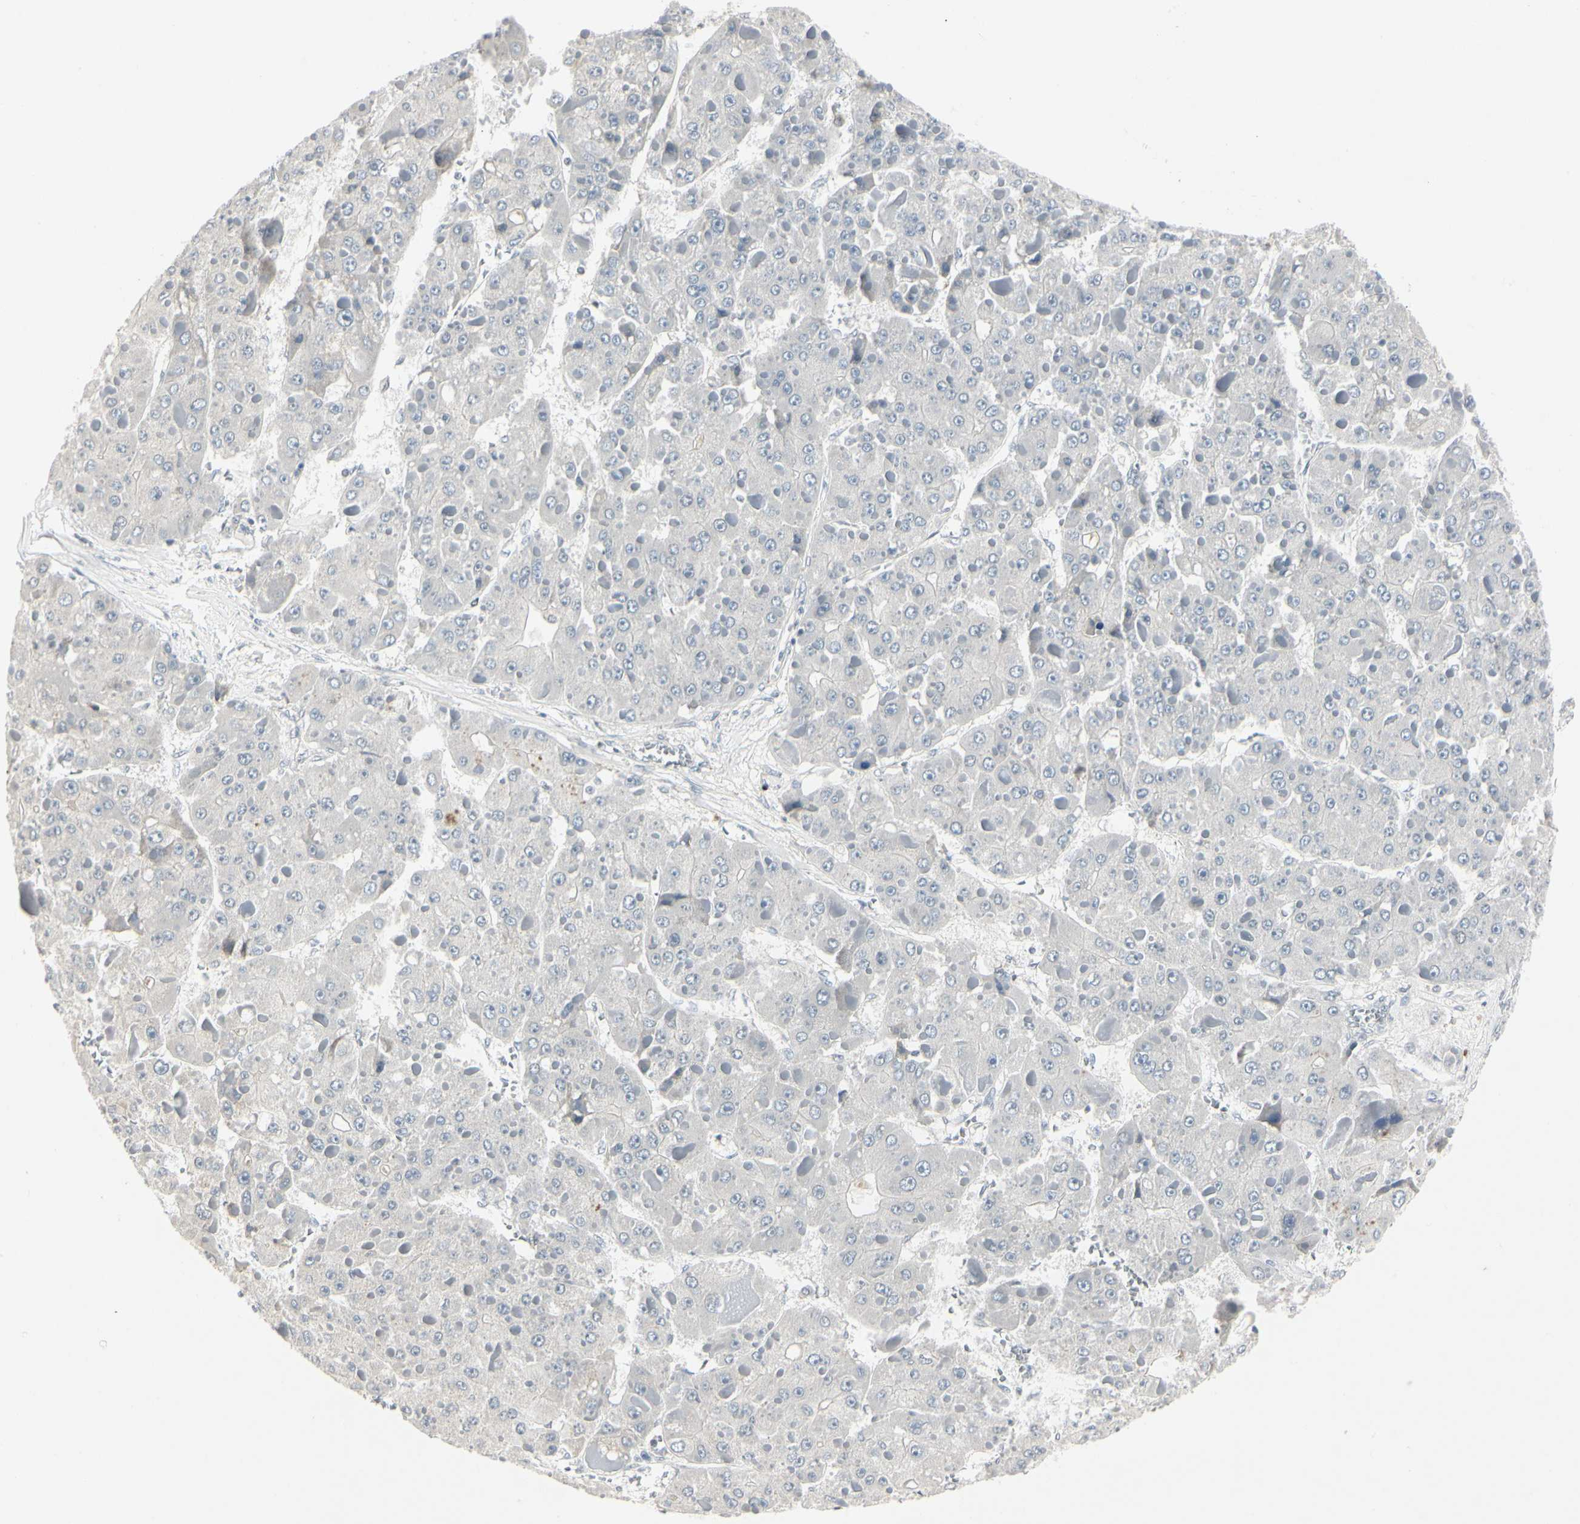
{"staining": {"intensity": "negative", "quantity": "none", "location": "none"}, "tissue": "liver cancer", "cell_type": "Tumor cells", "image_type": "cancer", "snomed": [{"axis": "morphology", "description": "Carcinoma, Hepatocellular, NOS"}, {"axis": "topography", "description": "Liver"}], "caption": "Immunohistochemistry image of liver cancer (hepatocellular carcinoma) stained for a protein (brown), which demonstrates no staining in tumor cells.", "gene": "DMPK", "patient": {"sex": "female", "age": 73}}